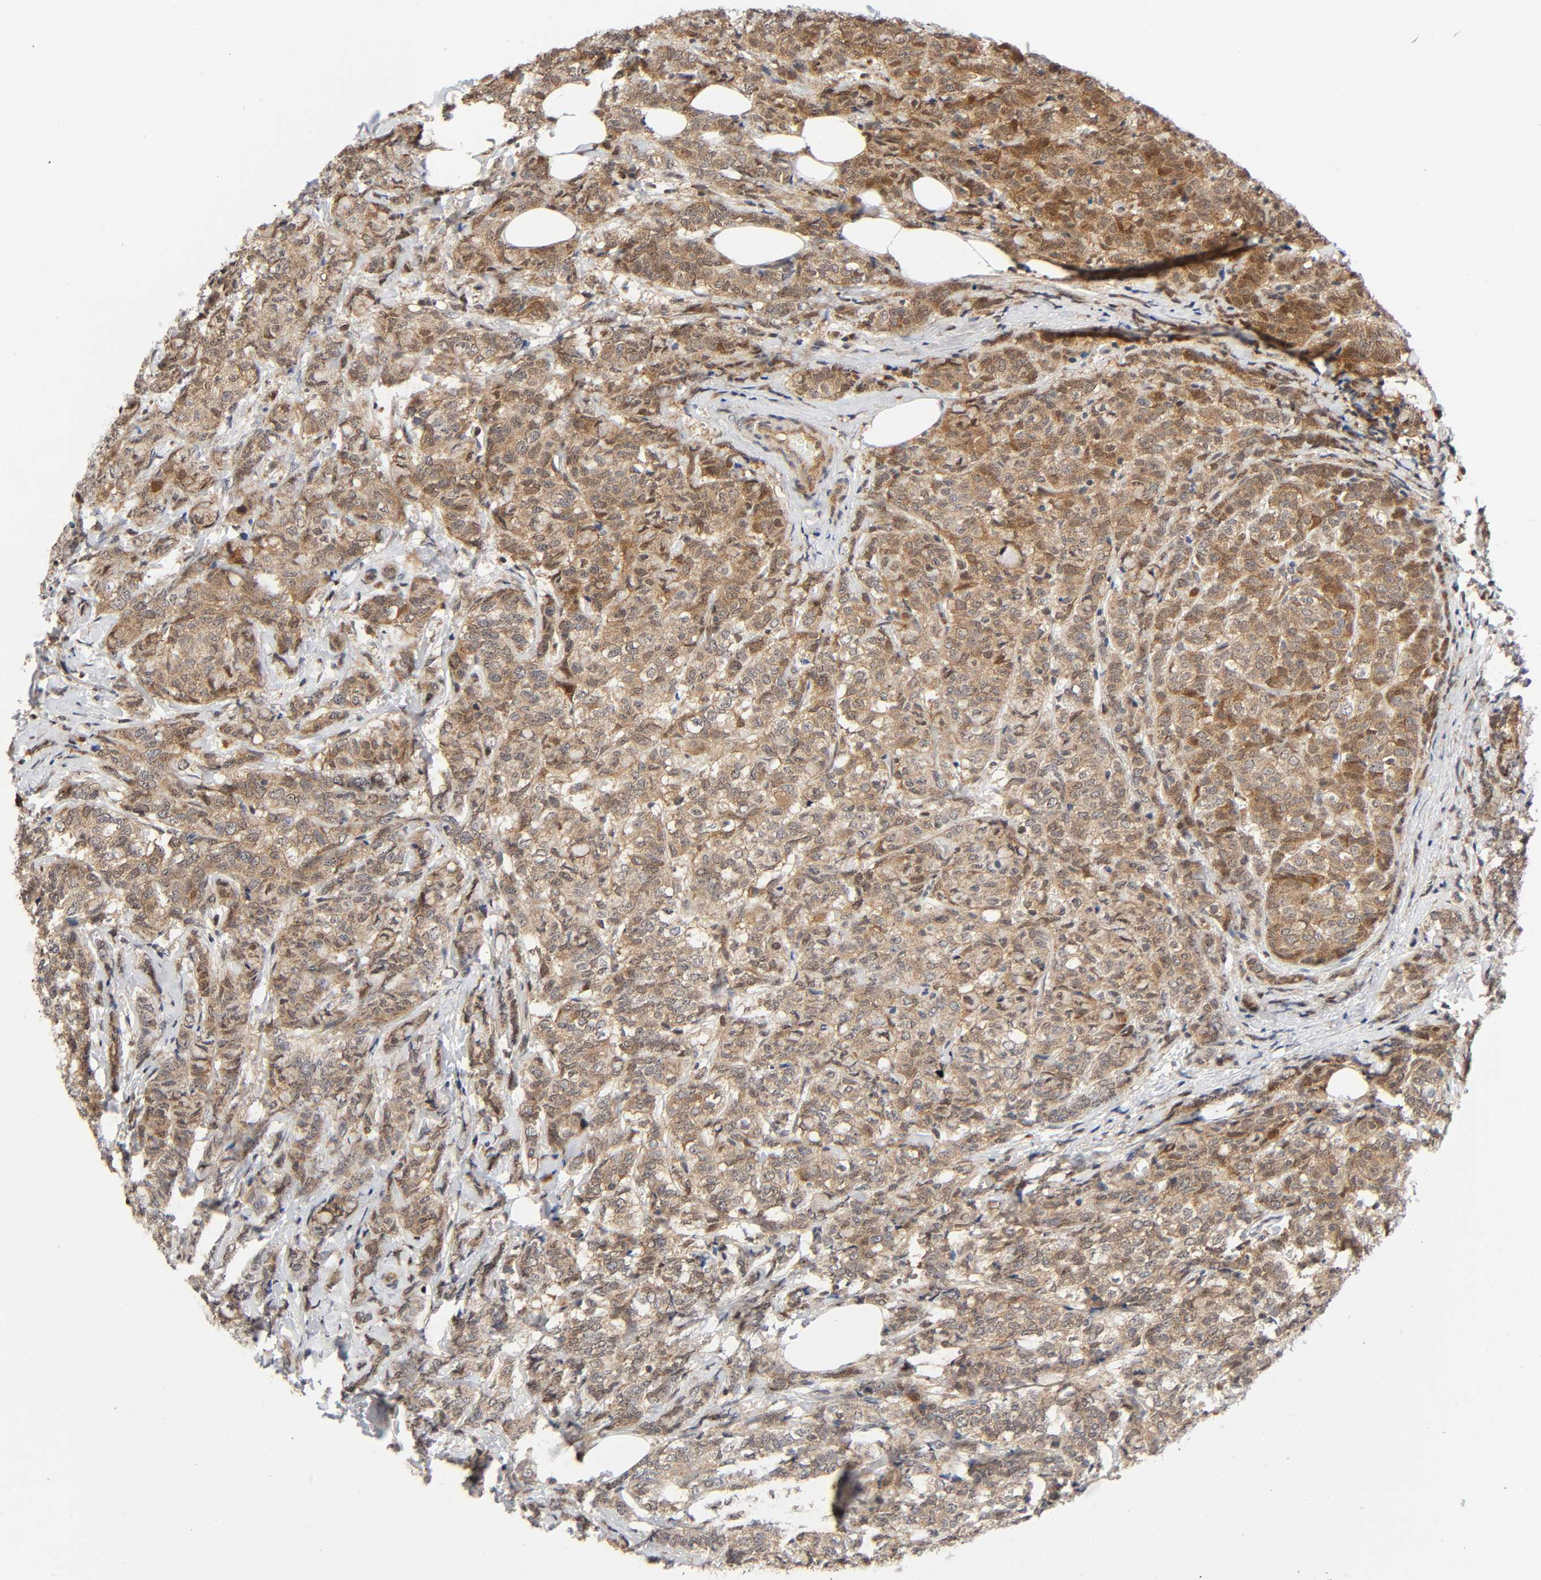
{"staining": {"intensity": "weak", "quantity": ">75%", "location": "cytoplasmic/membranous"}, "tissue": "breast cancer", "cell_type": "Tumor cells", "image_type": "cancer", "snomed": [{"axis": "morphology", "description": "Lobular carcinoma"}, {"axis": "topography", "description": "Breast"}], "caption": "Tumor cells demonstrate low levels of weak cytoplasmic/membranous staining in approximately >75% of cells in human lobular carcinoma (breast).", "gene": "CASP9", "patient": {"sex": "female", "age": 60}}